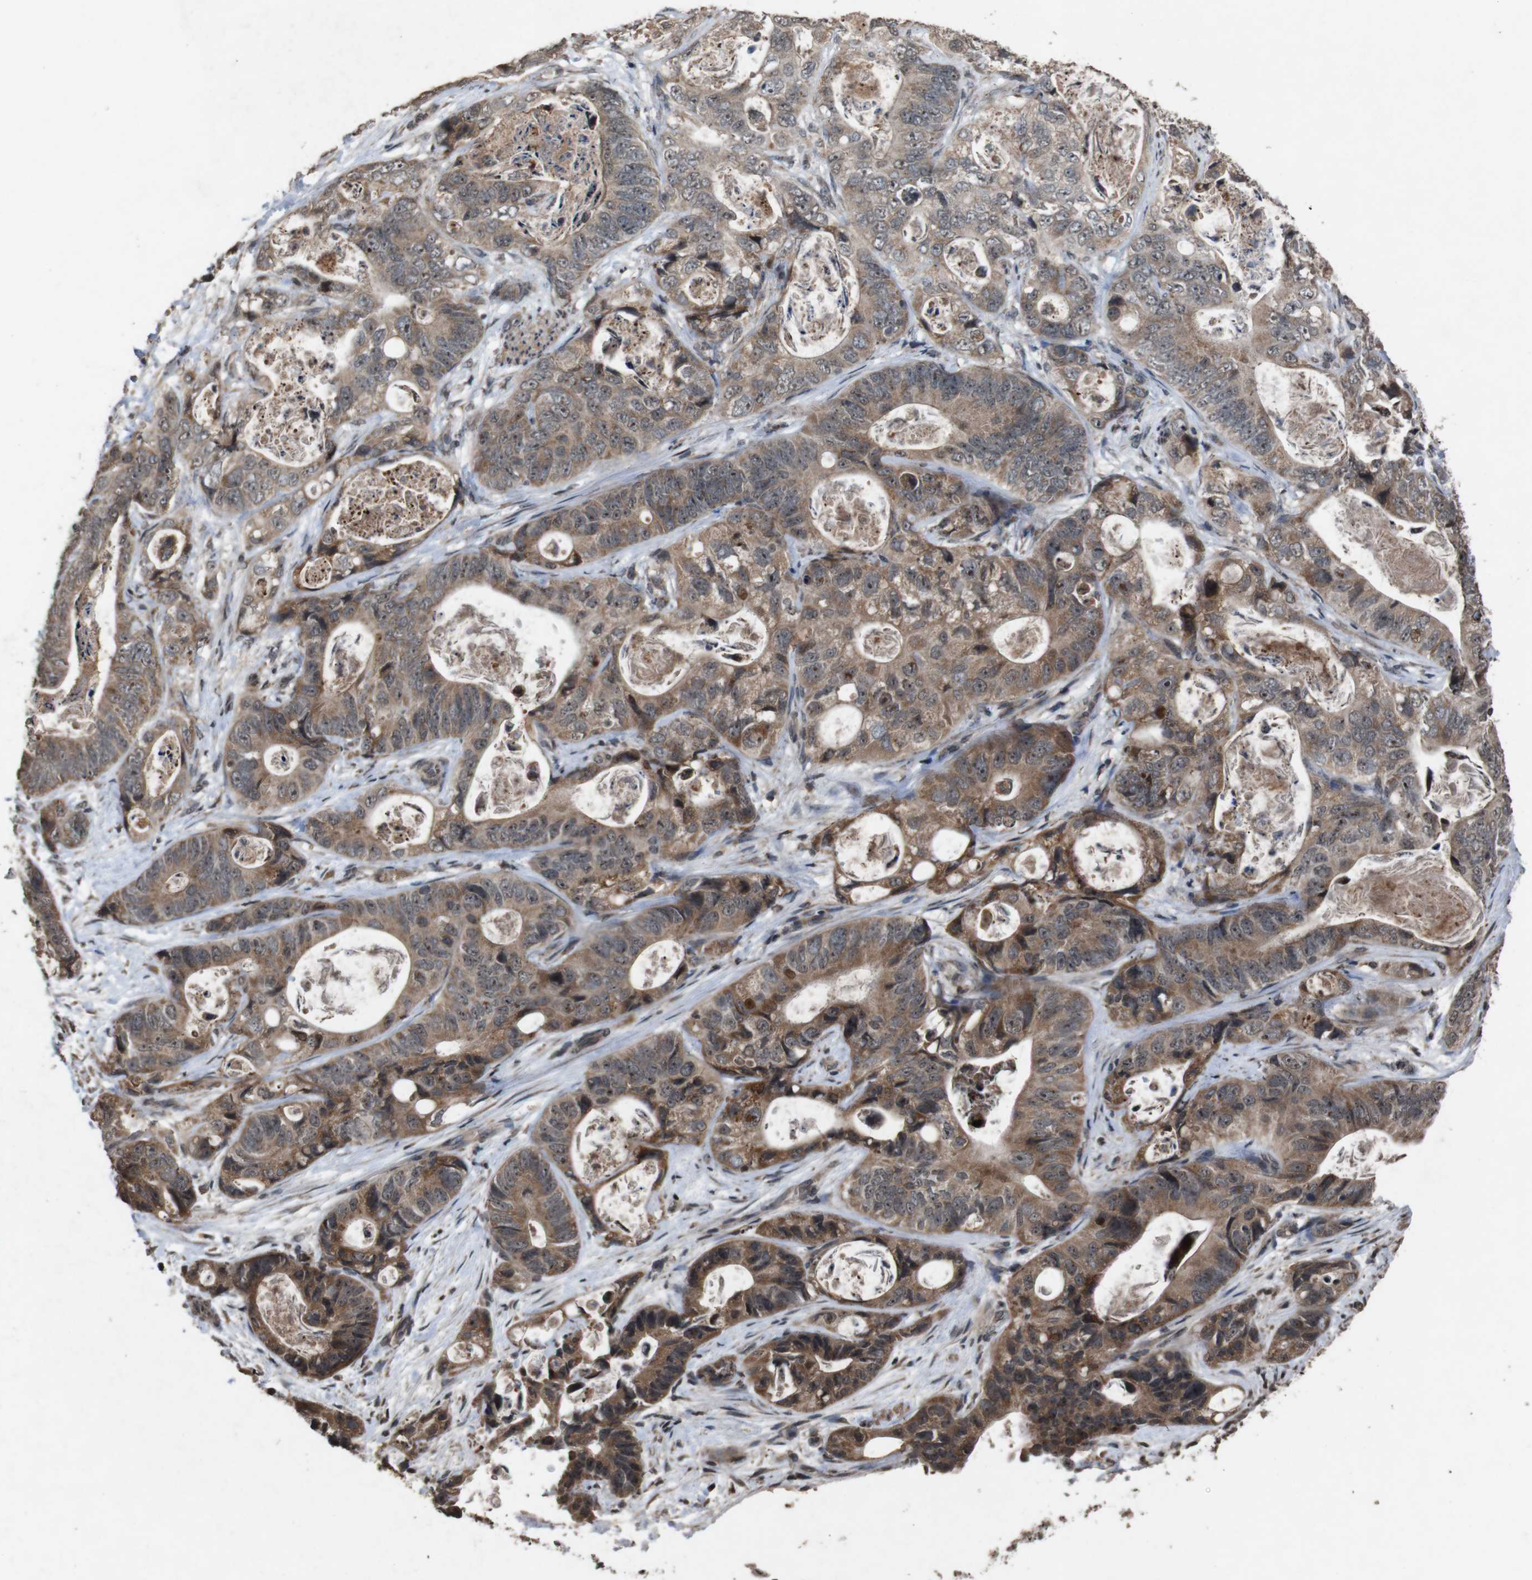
{"staining": {"intensity": "strong", "quantity": "25%-75%", "location": "cytoplasmic/membranous"}, "tissue": "stomach cancer", "cell_type": "Tumor cells", "image_type": "cancer", "snomed": [{"axis": "morphology", "description": "Adenocarcinoma, NOS"}, {"axis": "topography", "description": "Stomach"}], "caption": "Strong cytoplasmic/membranous positivity is identified in about 25%-75% of tumor cells in stomach cancer (adenocarcinoma).", "gene": "SORL1", "patient": {"sex": "female", "age": 89}}